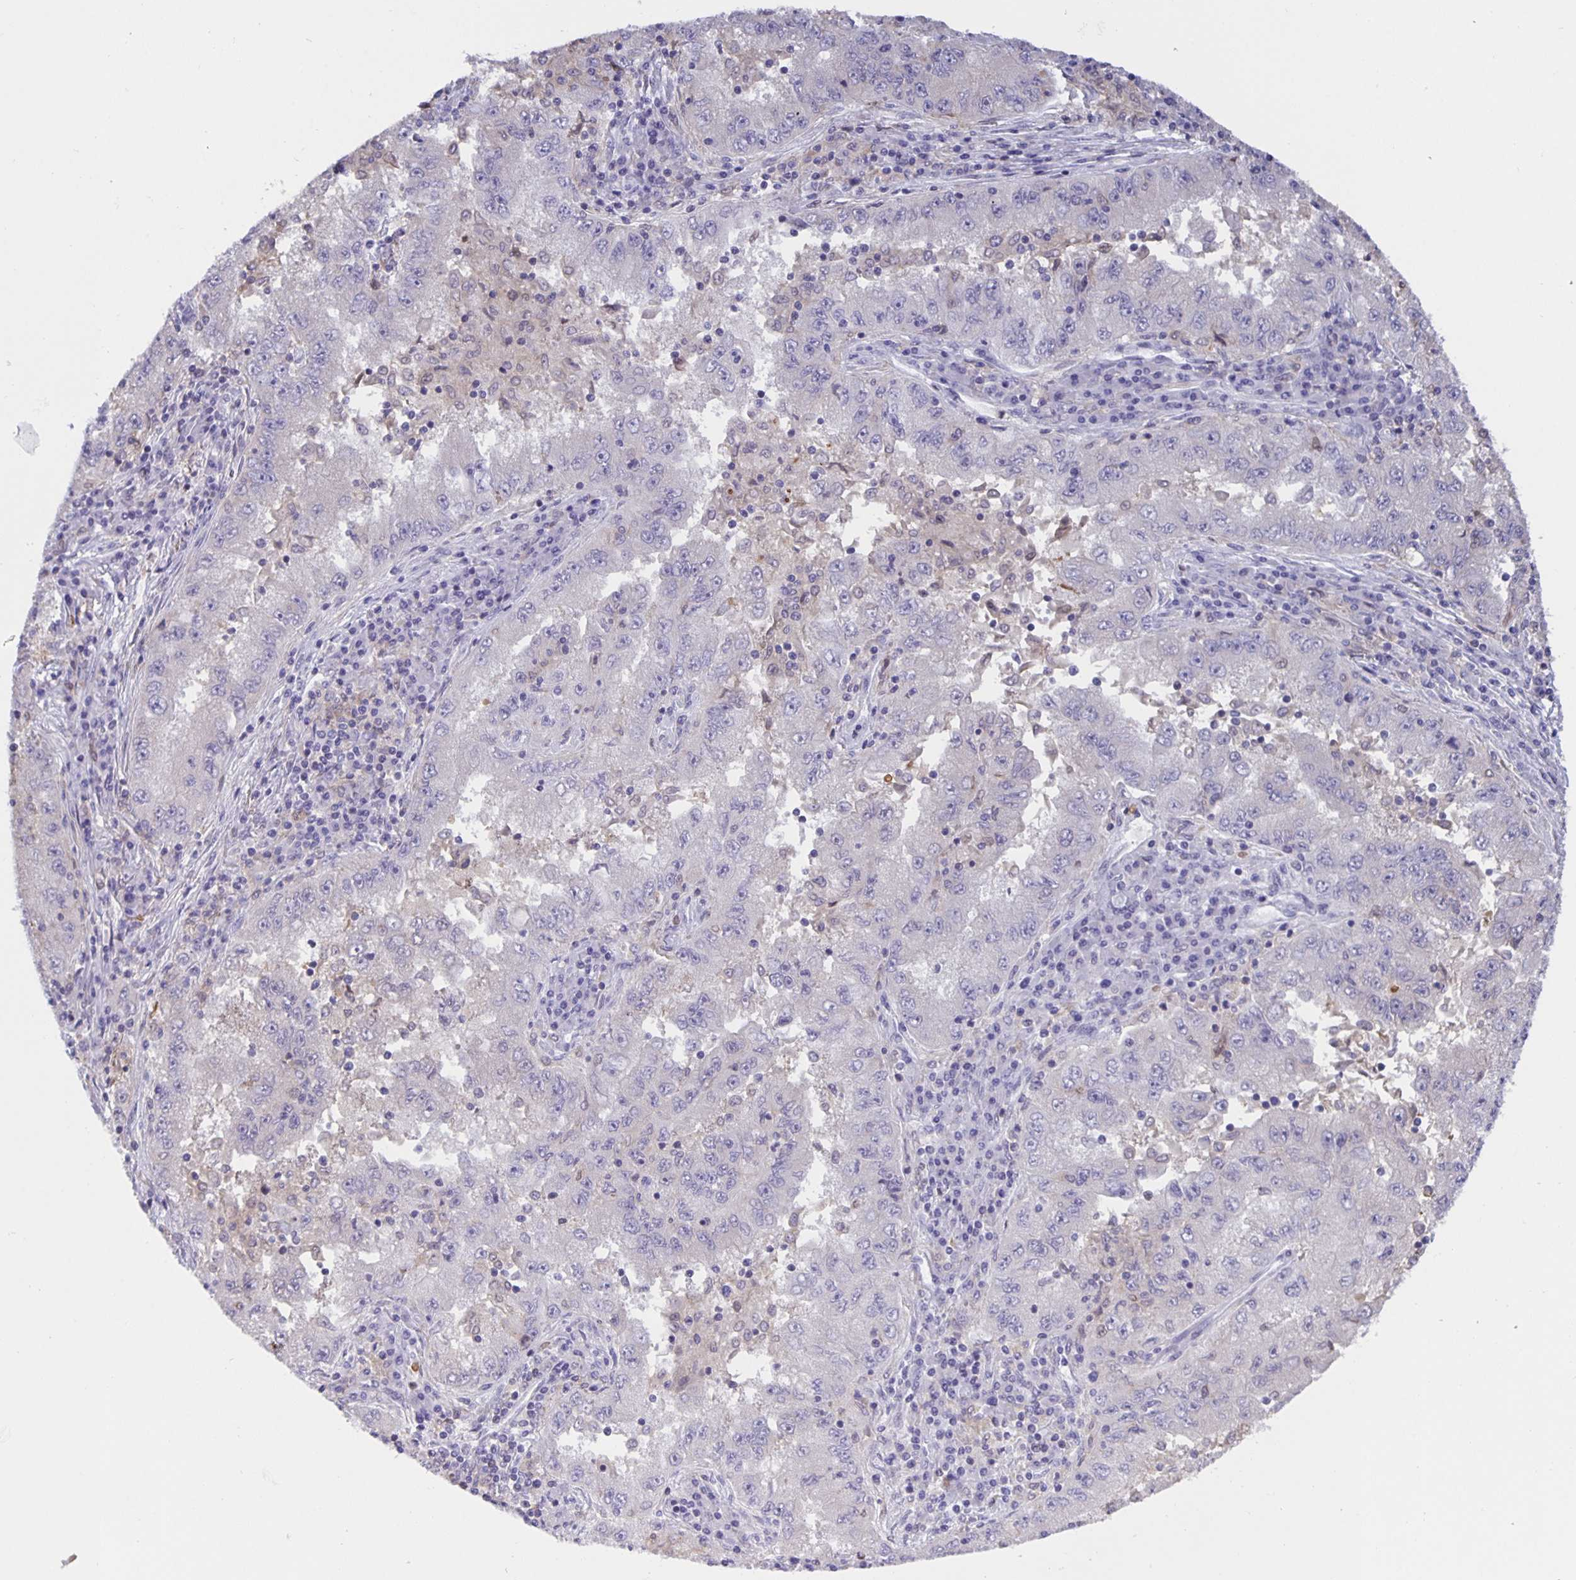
{"staining": {"intensity": "negative", "quantity": "none", "location": "none"}, "tissue": "lung cancer", "cell_type": "Tumor cells", "image_type": "cancer", "snomed": [{"axis": "morphology", "description": "Adenocarcinoma, NOS"}, {"axis": "morphology", "description": "Adenocarcinoma primary or metastatic"}, {"axis": "topography", "description": "Lung"}], "caption": "High power microscopy micrograph of an IHC histopathology image of adenocarcinoma primary or metastatic (lung), revealing no significant positivity in tumor cells.", "gene": "MARCHF6", "patient": {"sex": "male", "age": 74}}